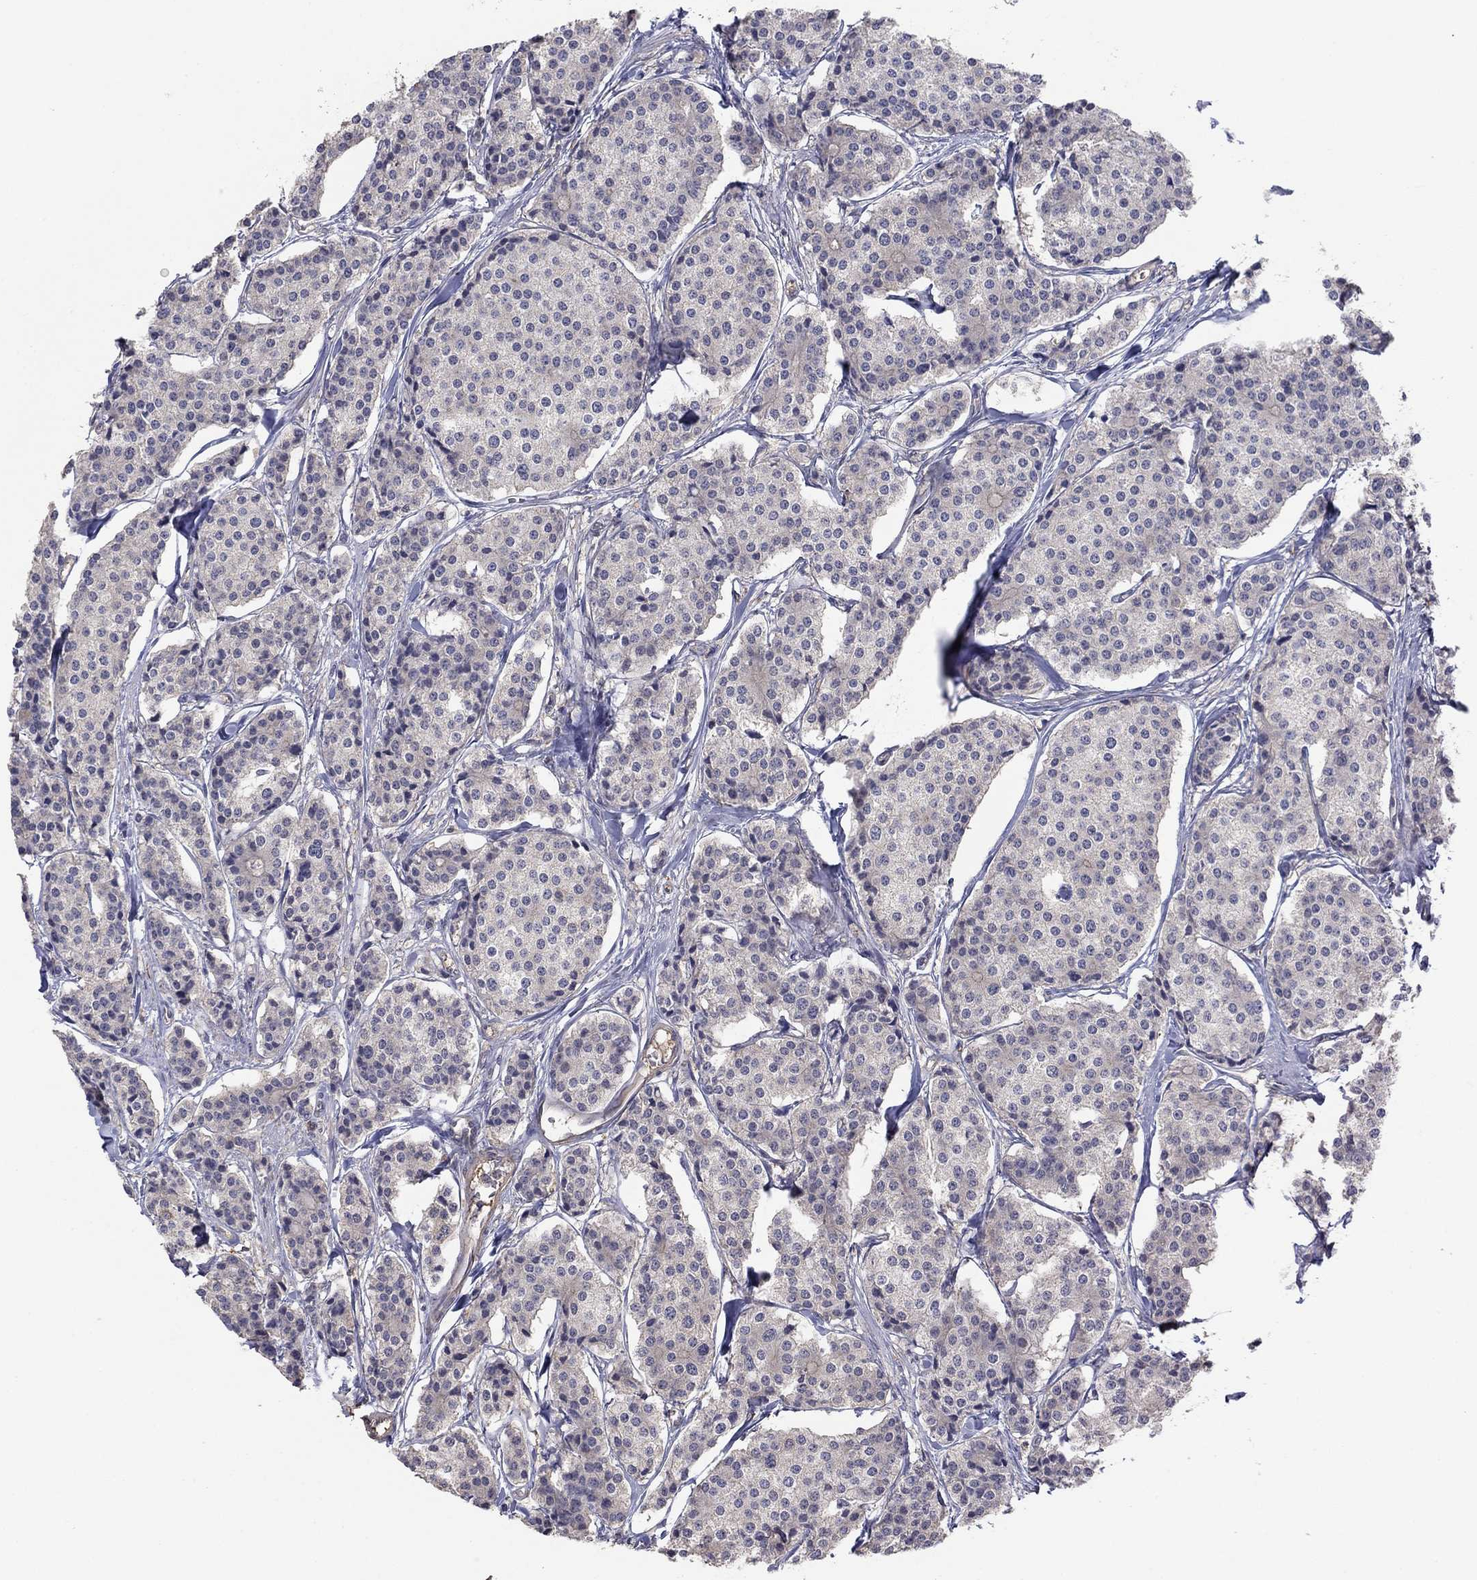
{"staining": {"intensity": "negative", "quantity": "none", "location": "none"}, "tissue": "carcinoid", "cell_type": "Tumor cells", "image_type": "cancer", "snomed": [{"axis": "morphology", "description": "Carcinoid, malignant, NOS"}, {"axis": "topography", "description": "Small intestine"}], "caption": "Histopathology image shows no protein expression in tumor cells of malignant carcinoid tissue. The staining was performed using DAB to visualize the protein expression in brown, while the nuclei were stained in blue with hematoxylin (Magnification: 20x).", "gene": "RNF114", "patient": {"sex": "female", "age": 65}}